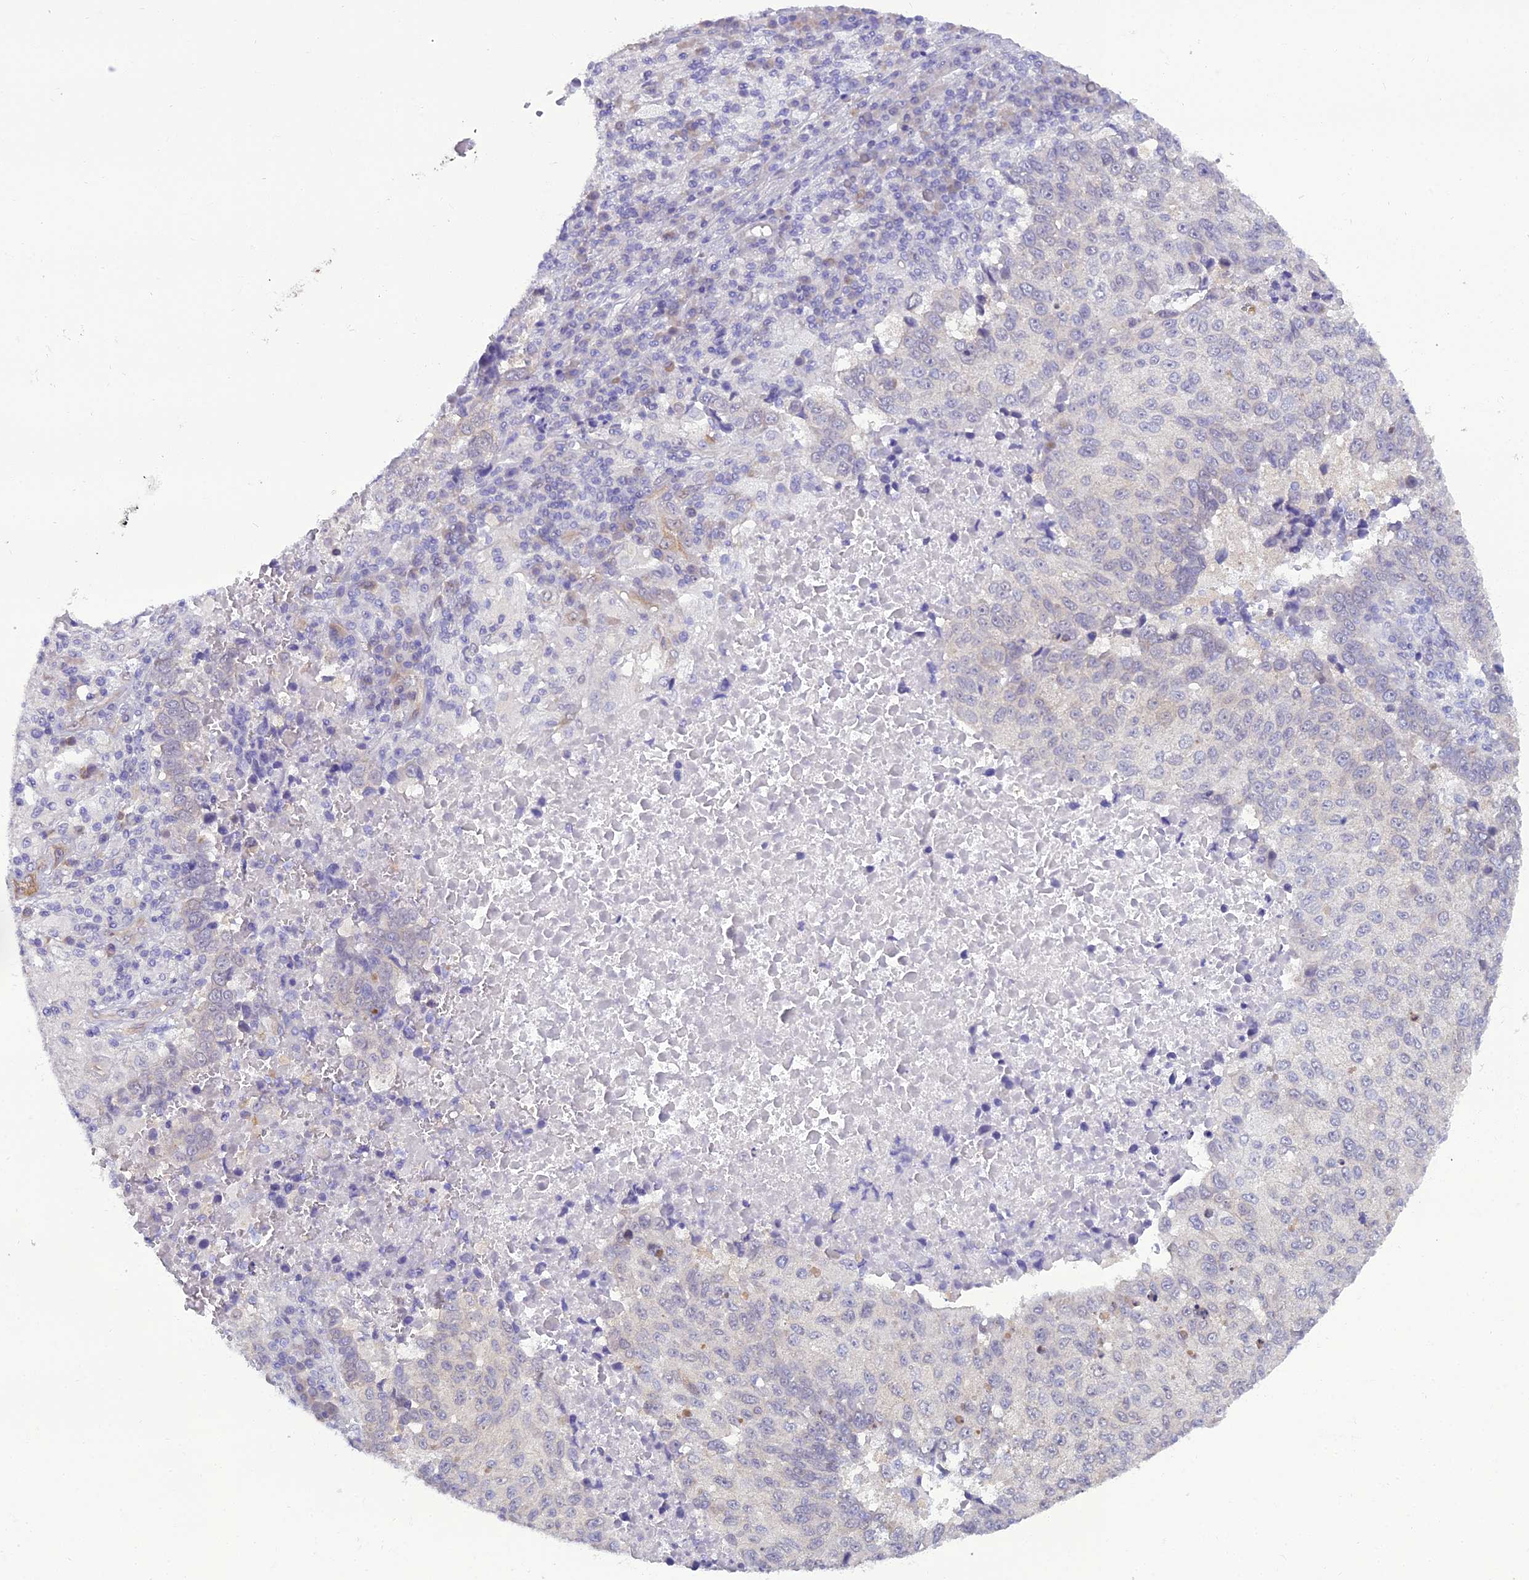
{"staining": {"intensity": "negative", "quantity": "none", "location": "none"}, "tissue": "lung cancer", "cell_type": "Tumor cells", "image_type": "cancer", "snomed": [{"axis": "morphology", "description": "Squamous cell carcinoma, NOS"}, {"axis": "topography", "description": "Lung"}], "caption": "Immunohistochemical staining of lung cancer (squamous cell carcinoma) displays no significant staining in tumor cells. (Brightfield microscopy of DAB immunohistochemistry at high magnification).", "gene": "GNPNAT1", "patient": {"sex": "male", "age": 73}}